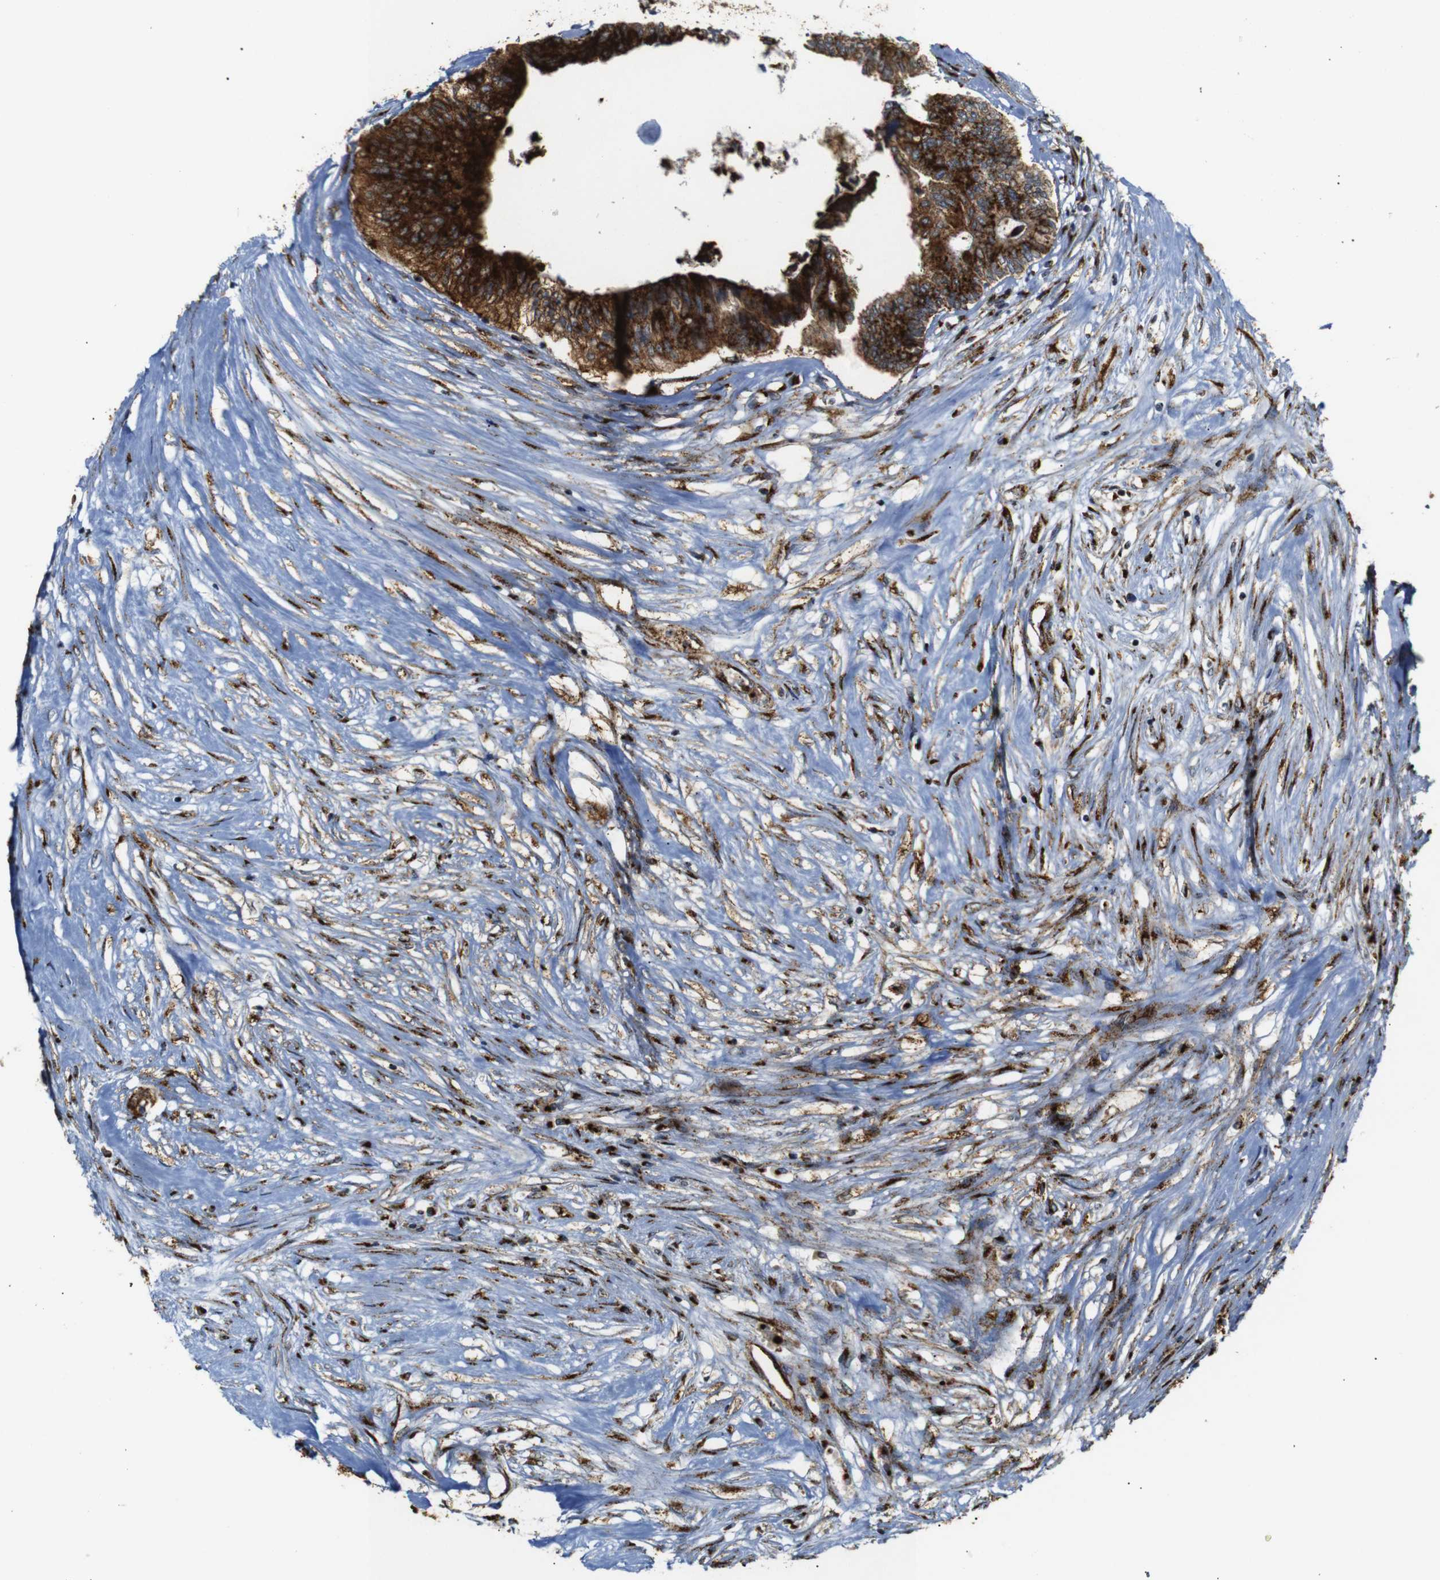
{"staining": {"intensity": "strong", "quantity": ">75%", "location": "cytoplasmic/membranous"}, "tissue": "colorectal cancer", "cell_type": "Tumor cells", "image_type": "cancer", "snomed": [{"axis": "morphology", "description": "Adenocarcinoma, NOS"}, {"axis": "topography", "description": "Rectum"}], "caption": "The immunohistochemical stain highlights strong cytoplasmic/membranous expression in tumor cells of colorectal adenocarcinoma tissue.", "gene": "TGOLN2", "patient": {"sex": "male", "age": 63}}